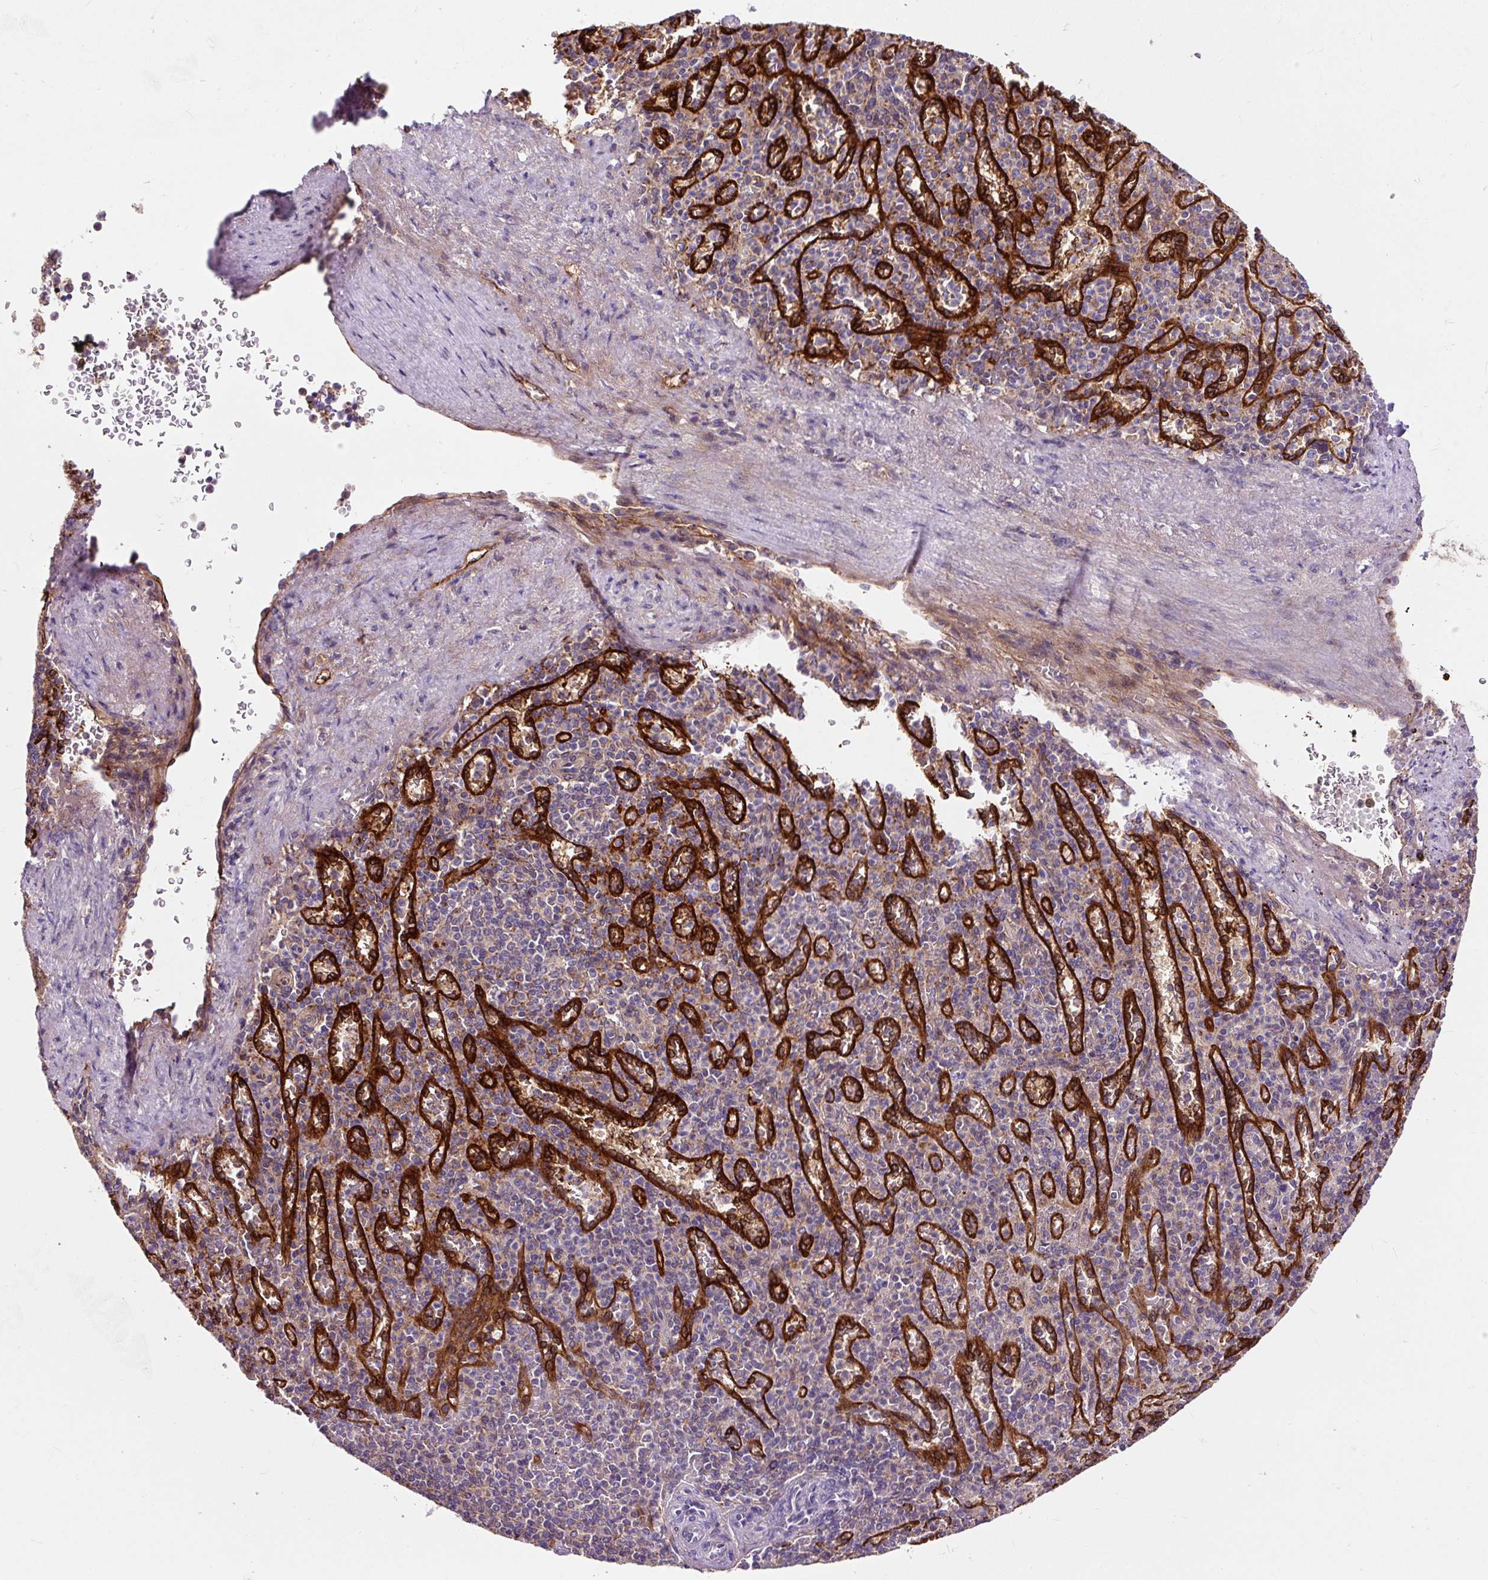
{"staining": {"intensity": "negative", "quantity": "none", "location": "none"}, "tissue": "spleen", "cell_type": "Cells in red pulp", "image_type": "normal", "snomed": [{"axis": "morphology", "description": "Normal tissue, NOS"}, {"axis": "topography", "description": "Spleen"}], "caption": "Cells in red pulp are negative for brown protein staining in normal spleen. (Brightfield microscopy of DAB (3,3'-diaminobenzidine) immunohistochemistry at high magnification).", "gene": "PCDHGB3", "patient": {"sex": "female", "age": 74}}